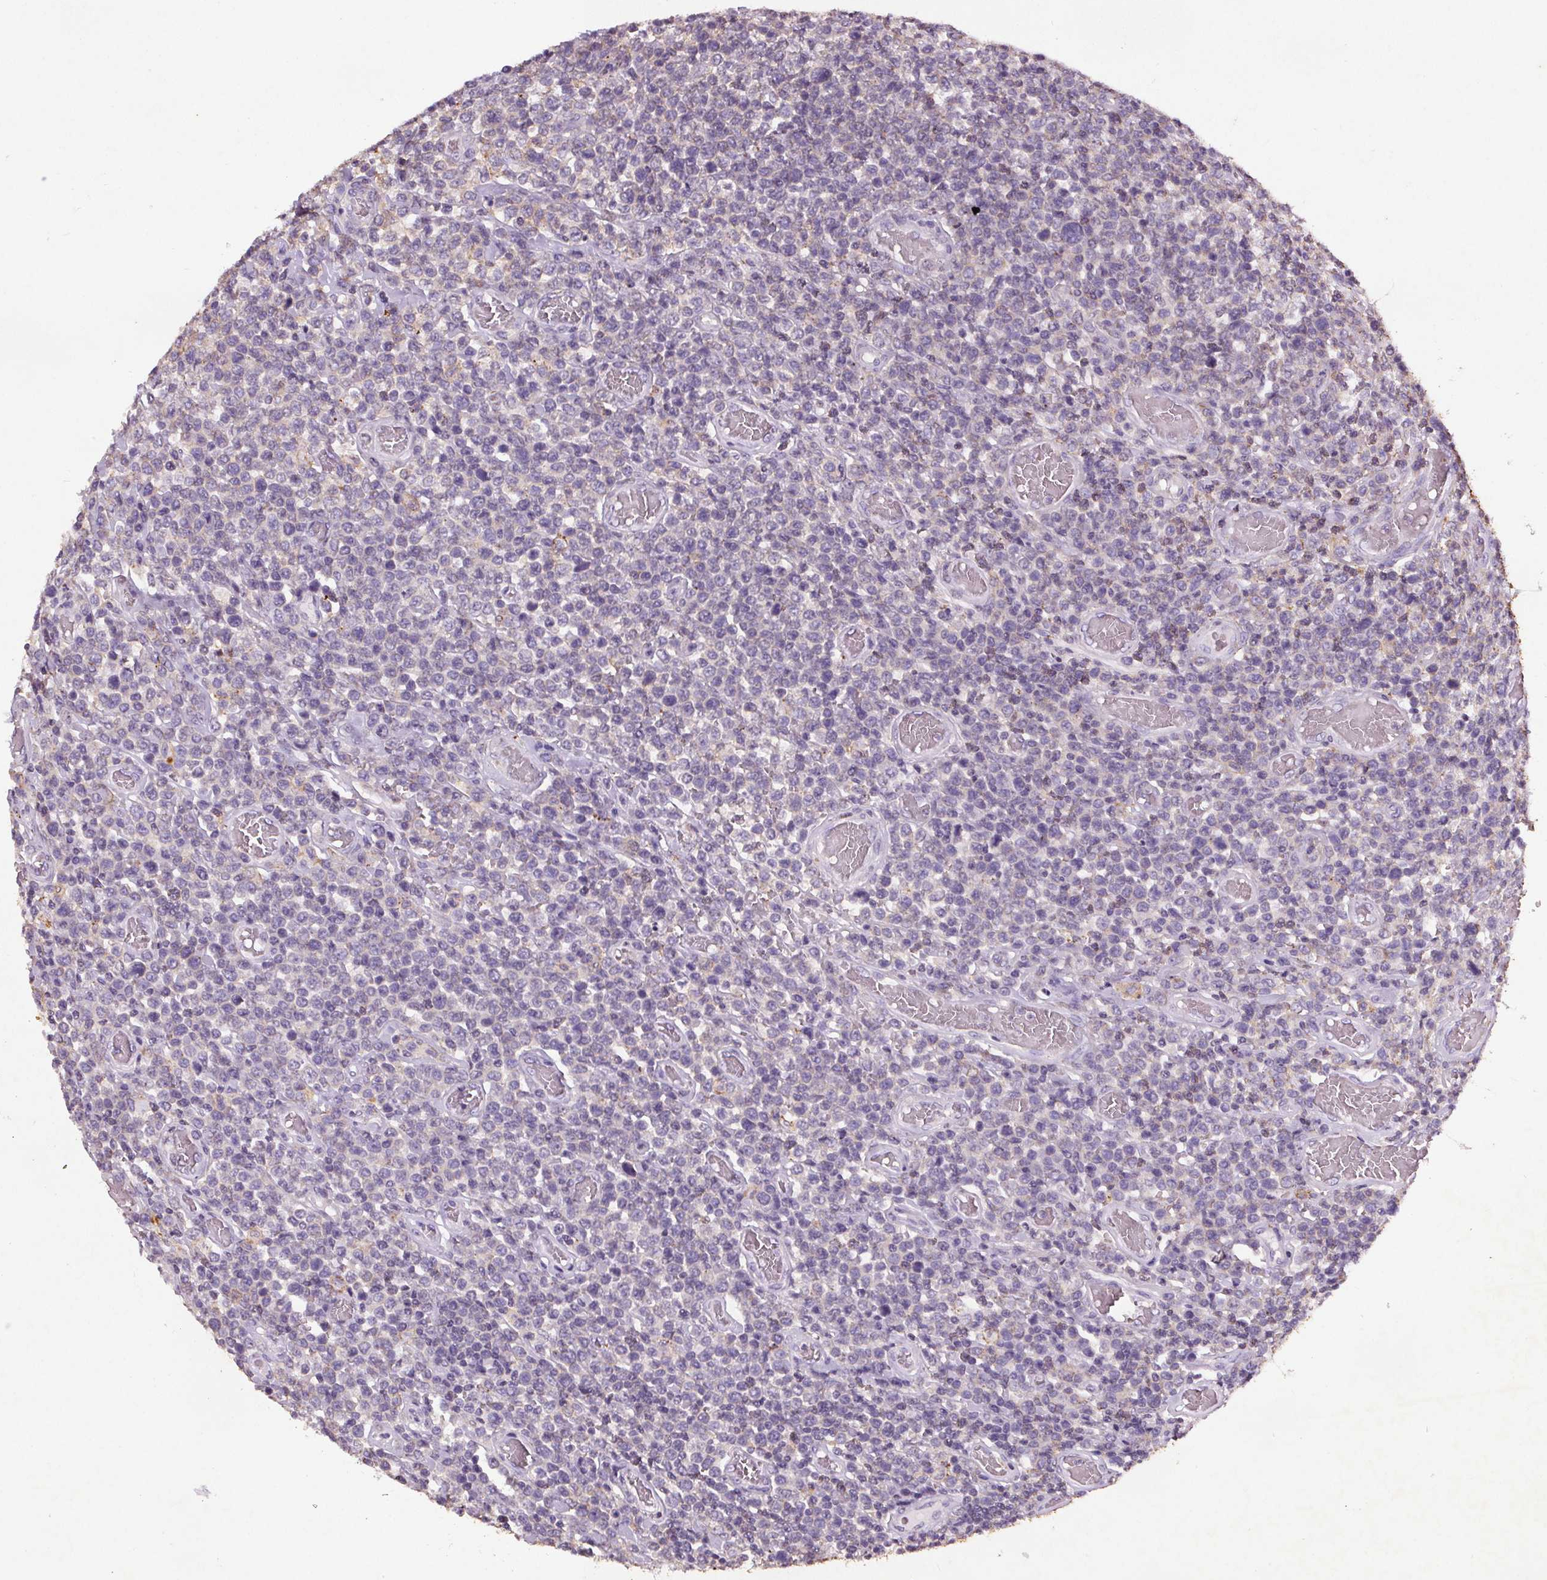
{"staining": {"intensity": "negative", "quantity": "none", "location": "none"}, "tissue": "lymphoma", "cell_type": "Tumor cells", "image_type": "cancer", "snomed": [{"axis": "morphology", "description": "Malignant lymphoma, non-Hodgkin's type, High grade"}, {"axis": "topography", "description": "Soft tissue"}], "caption": "Photomicrograph shows no protein expression in tumor cells of malignant lymphoma, non-Hodgkin's type (high-grade) tissue.", "gene": "C19orf84", "patient": {"sex": "female", "age": 56}}